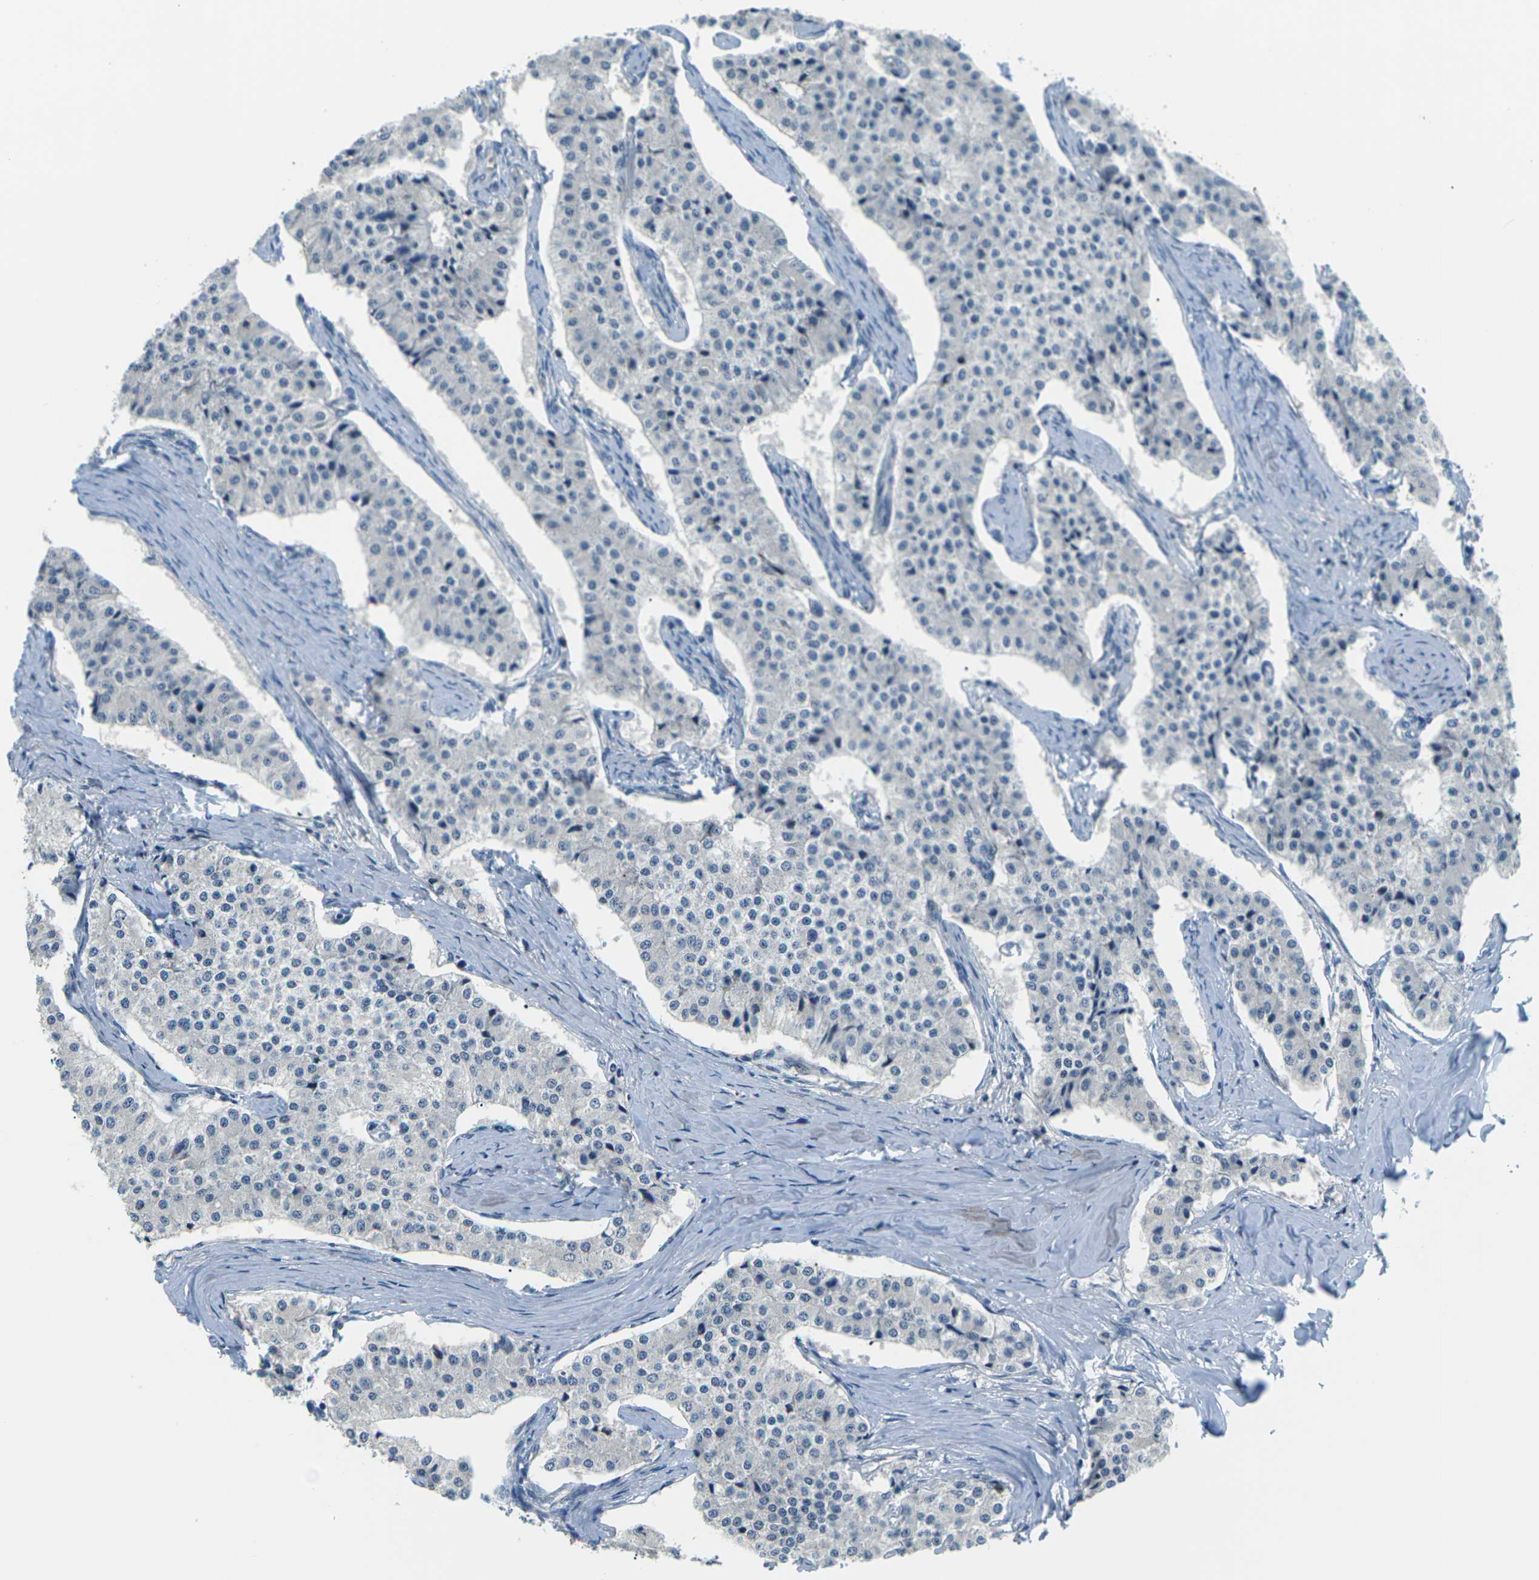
{"staining": {"intensity": "negative", "quantity": "none", "location": "none"}, "tissue": "carcinoid", "cell_type": "Tumor cells", "image_type": "cancer", "snomed": [{"axis": "morphology", "description": "Carcinoid, malignant, NOS"}, {"axis": "topography", "description": "Colon"}], "caption": "The image reveals no staining of tumor cells in malignant carcinoid. (DAB immunohistochemistry (IHC) with hematoxylin counter stain).", "gene": "SLC13A3", "patient": {"sex": "female", "age": 52}}